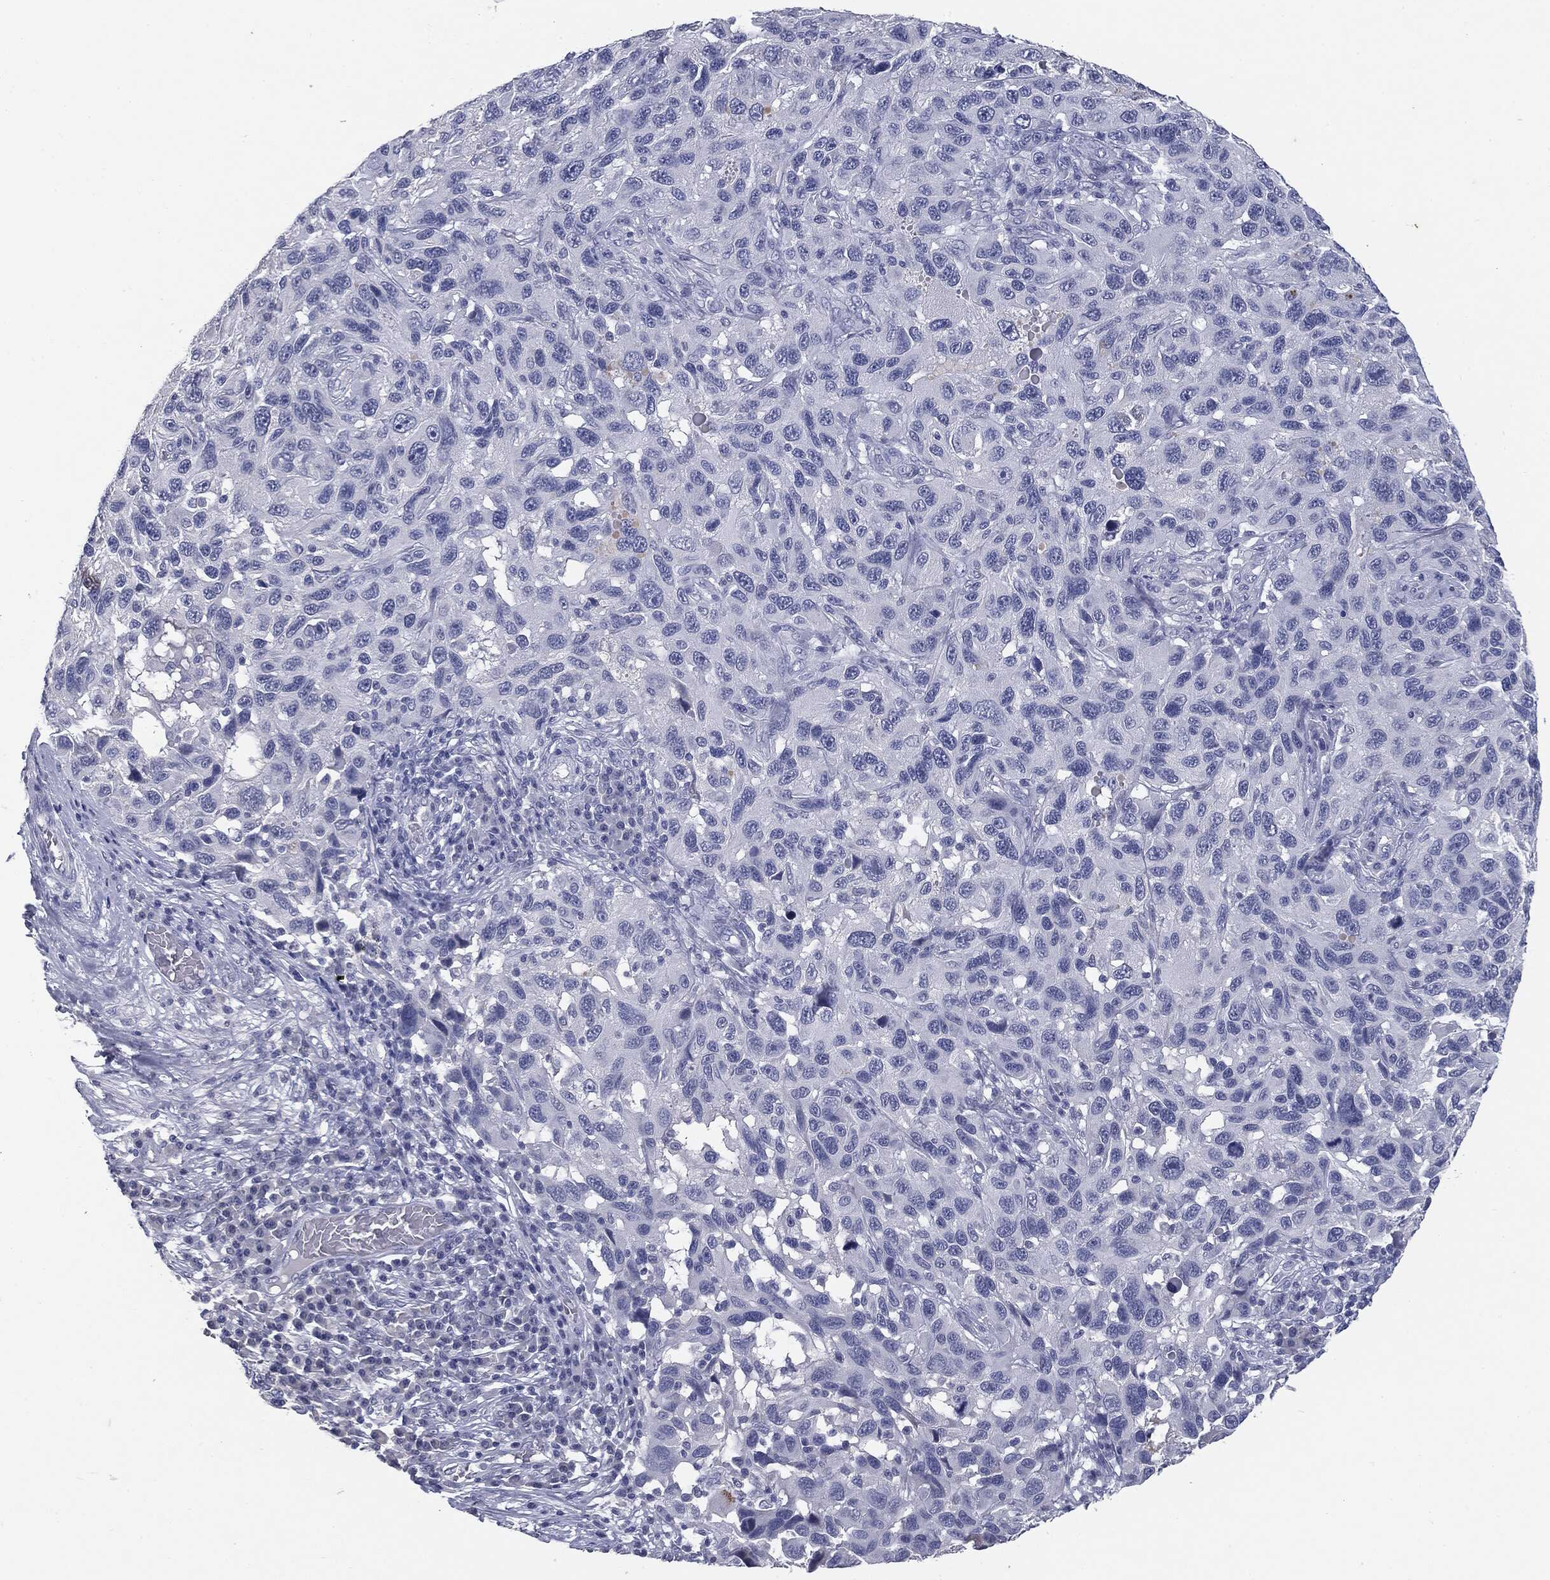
{"staining": {"intensity": "negative", "quantity": "none", "location": "none"}, "tissue": "melanoma", "cell_type": "Tumor cells", "image_type": "cancer", "snomed": [{"axis": "morphology", "description": "Malignant melanoma, NOS"}, {"axis": "topography", "description": "Skin"}], "caption": "Immunohistochemistry of melanoma shows no positivity in tumor cells.", "gene": "MUC1", "patient": {"sex": "male", "age": 53}}